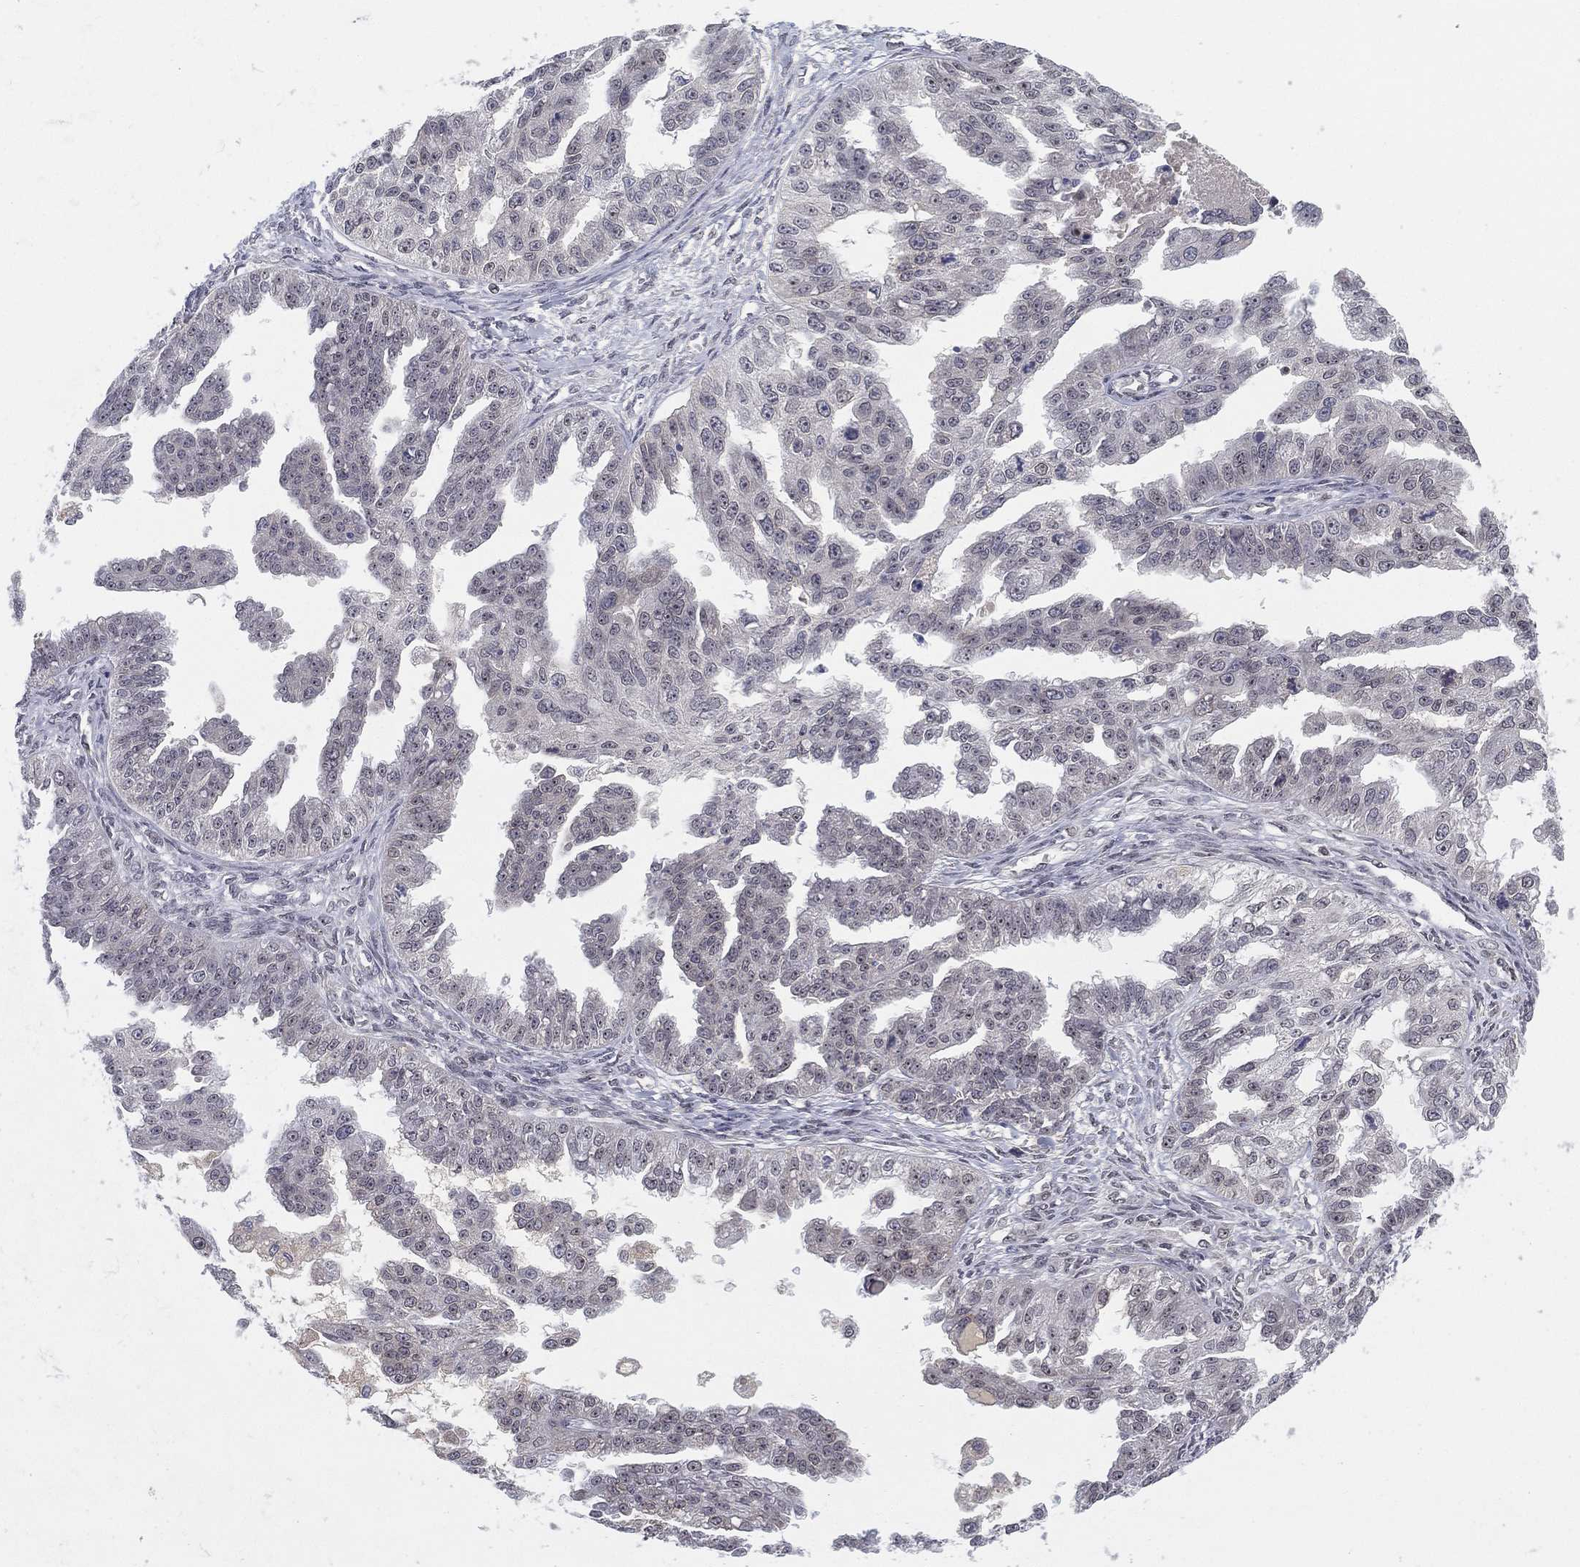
{"staining": {"intensity": "negative", "quantity": "none", "location": "none"}, "tissue": "ovarian cancer", "cell_type": "Tumor cells", "image_type": "cancer", "snomed": [{"axis": "morphology", "description": "Cystadenocarcinoma, serous, NOS"}, {"axis": "topography", "description": "Ovary"}], "caption": "Immunohistochemical staining of human ovarian serous cystadenocarcinoma shows no significant expression in tumor cells.", "gene": "MS4A8", "patient": {"sex": "female", "age": 58}}